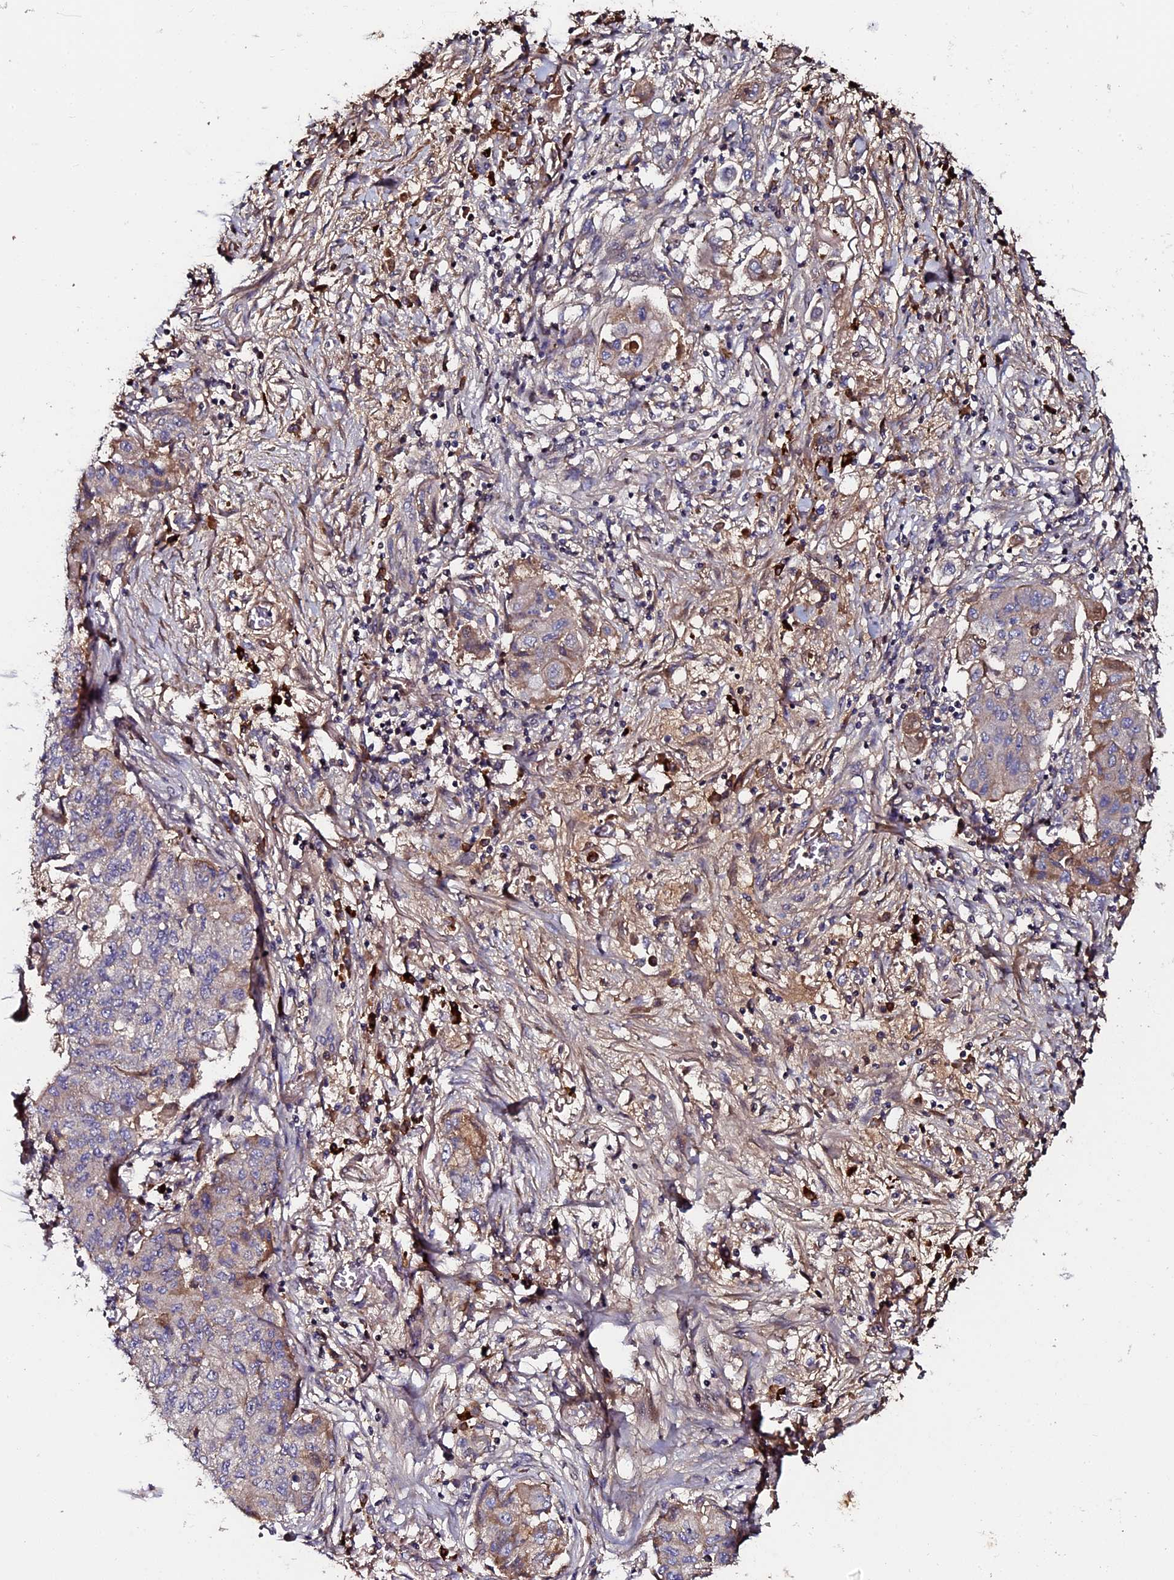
{"staining": {"intensity": "weak", "quantity": "<25%", "location": "cytoplasmic/membranous"}, "tissue": "lung cancer", "cell_type": "Tumor cells", "image_type": "cancer", "snomed": [{"axis": "morphology", "description": "Squamous cell carcinoma, NOS"}, {"axis": "topography", "description": "Lung"}], "caption": "Immunohistochemistry (IHC) of human lung cancer (squamous cell carcinoma) shows no positivity in tumor cells.", "gene": "LYG2", "patient": {"sex": "male", "age": 74}}